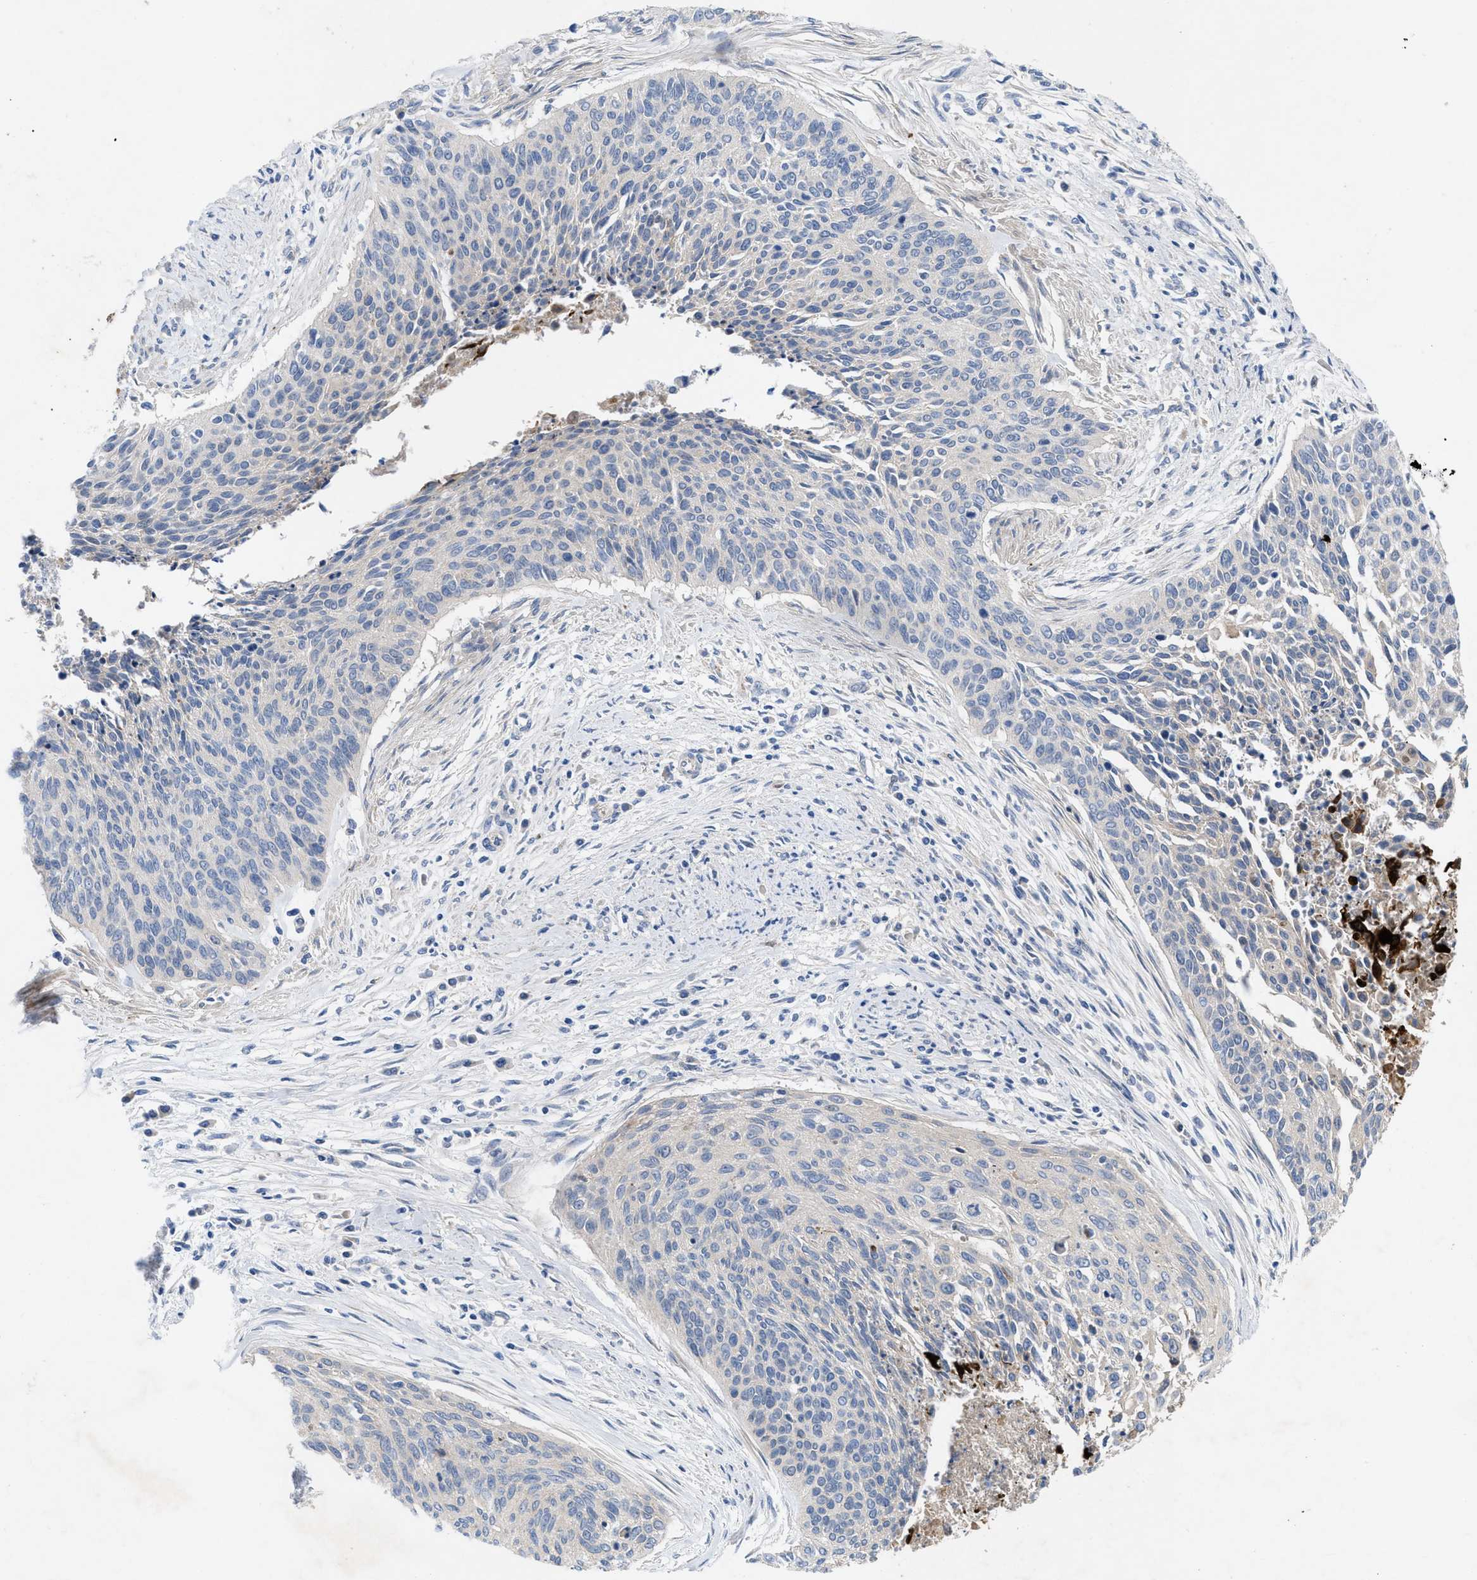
{"staining": {"intensity": "negative", "quantity": "none", "location": "none"}, "tissue": "cervical cancer", "cell_type": "Tumor cells", "image_type": "cancer", "snomed": [{"axis": "morphology", "description": "Squamous cell carcinoma, NOS"}, {"axis": "topography", "description": "Cervix"}], "caption": "IHC of cervical squamous cell carcinoma displays no staining in tumor cells. (DAB immunohistochemistry, high magnification).", "gene": "PLPPR5", "patient": {"sex": "female", "age": 55}}